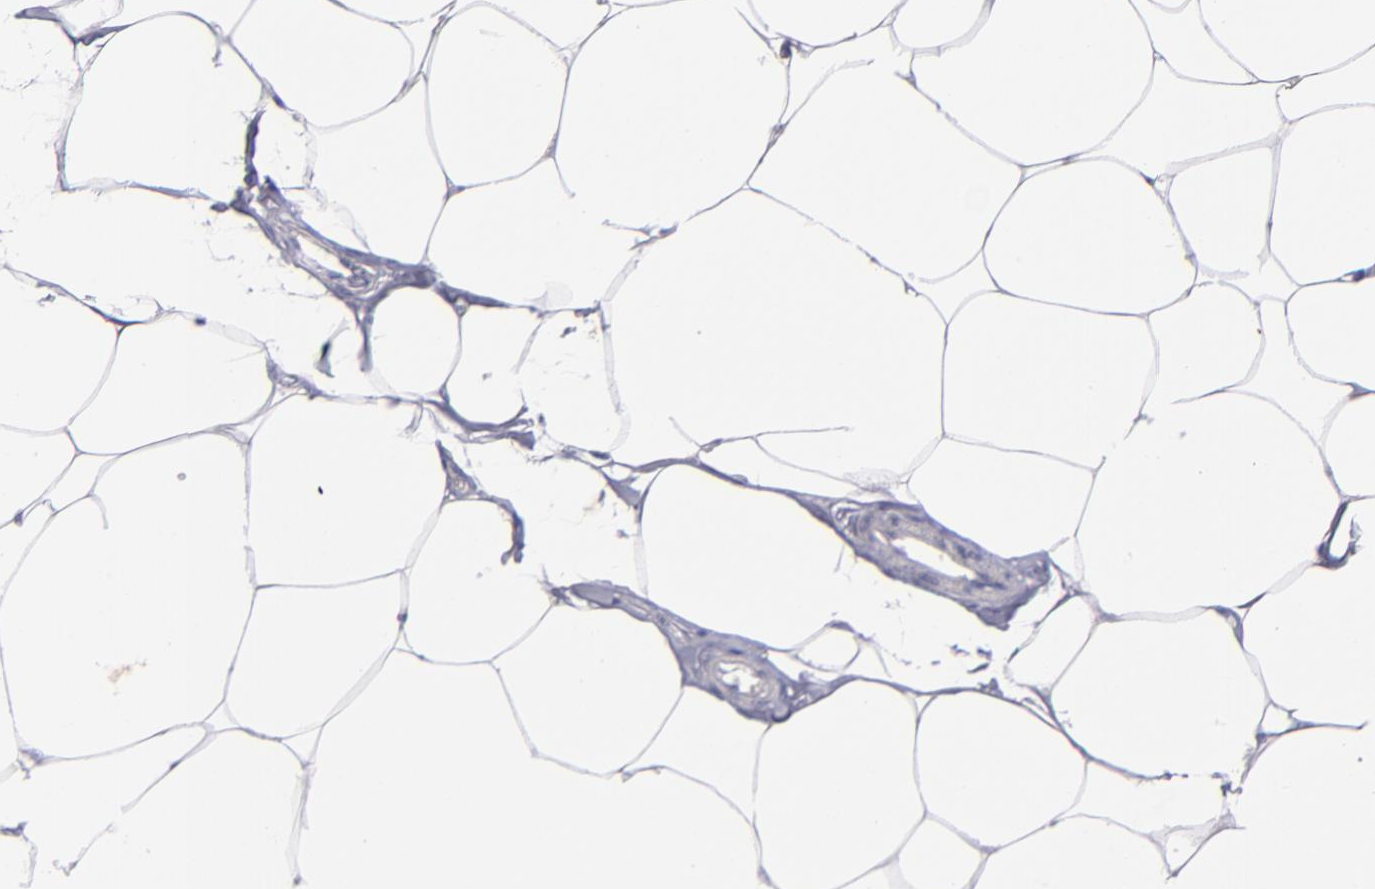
{"staining": {"intensity": "negative", "quantity": "none", "location": "none"}, "tissue": "adipose tissue", "cell_type": "Adipocytes", "image_type": "normal", "snomed": [{"axis": "morphology", "description": "Normal tissue, NOS"}, {"axis": "morphology", "description": "Adenocarcinoma, NOS"}, {"axis": "topography", "description": "Colon"}, {"axis": "topography", "description": "Peripheral nerve tissue"}], "caption": "An IHC image of benign adipose tissue is shown. There is no staining in adipocytes of adipose tissue.", "gene": "CDH3", "patient": {"sex": "male", "age": 14}}